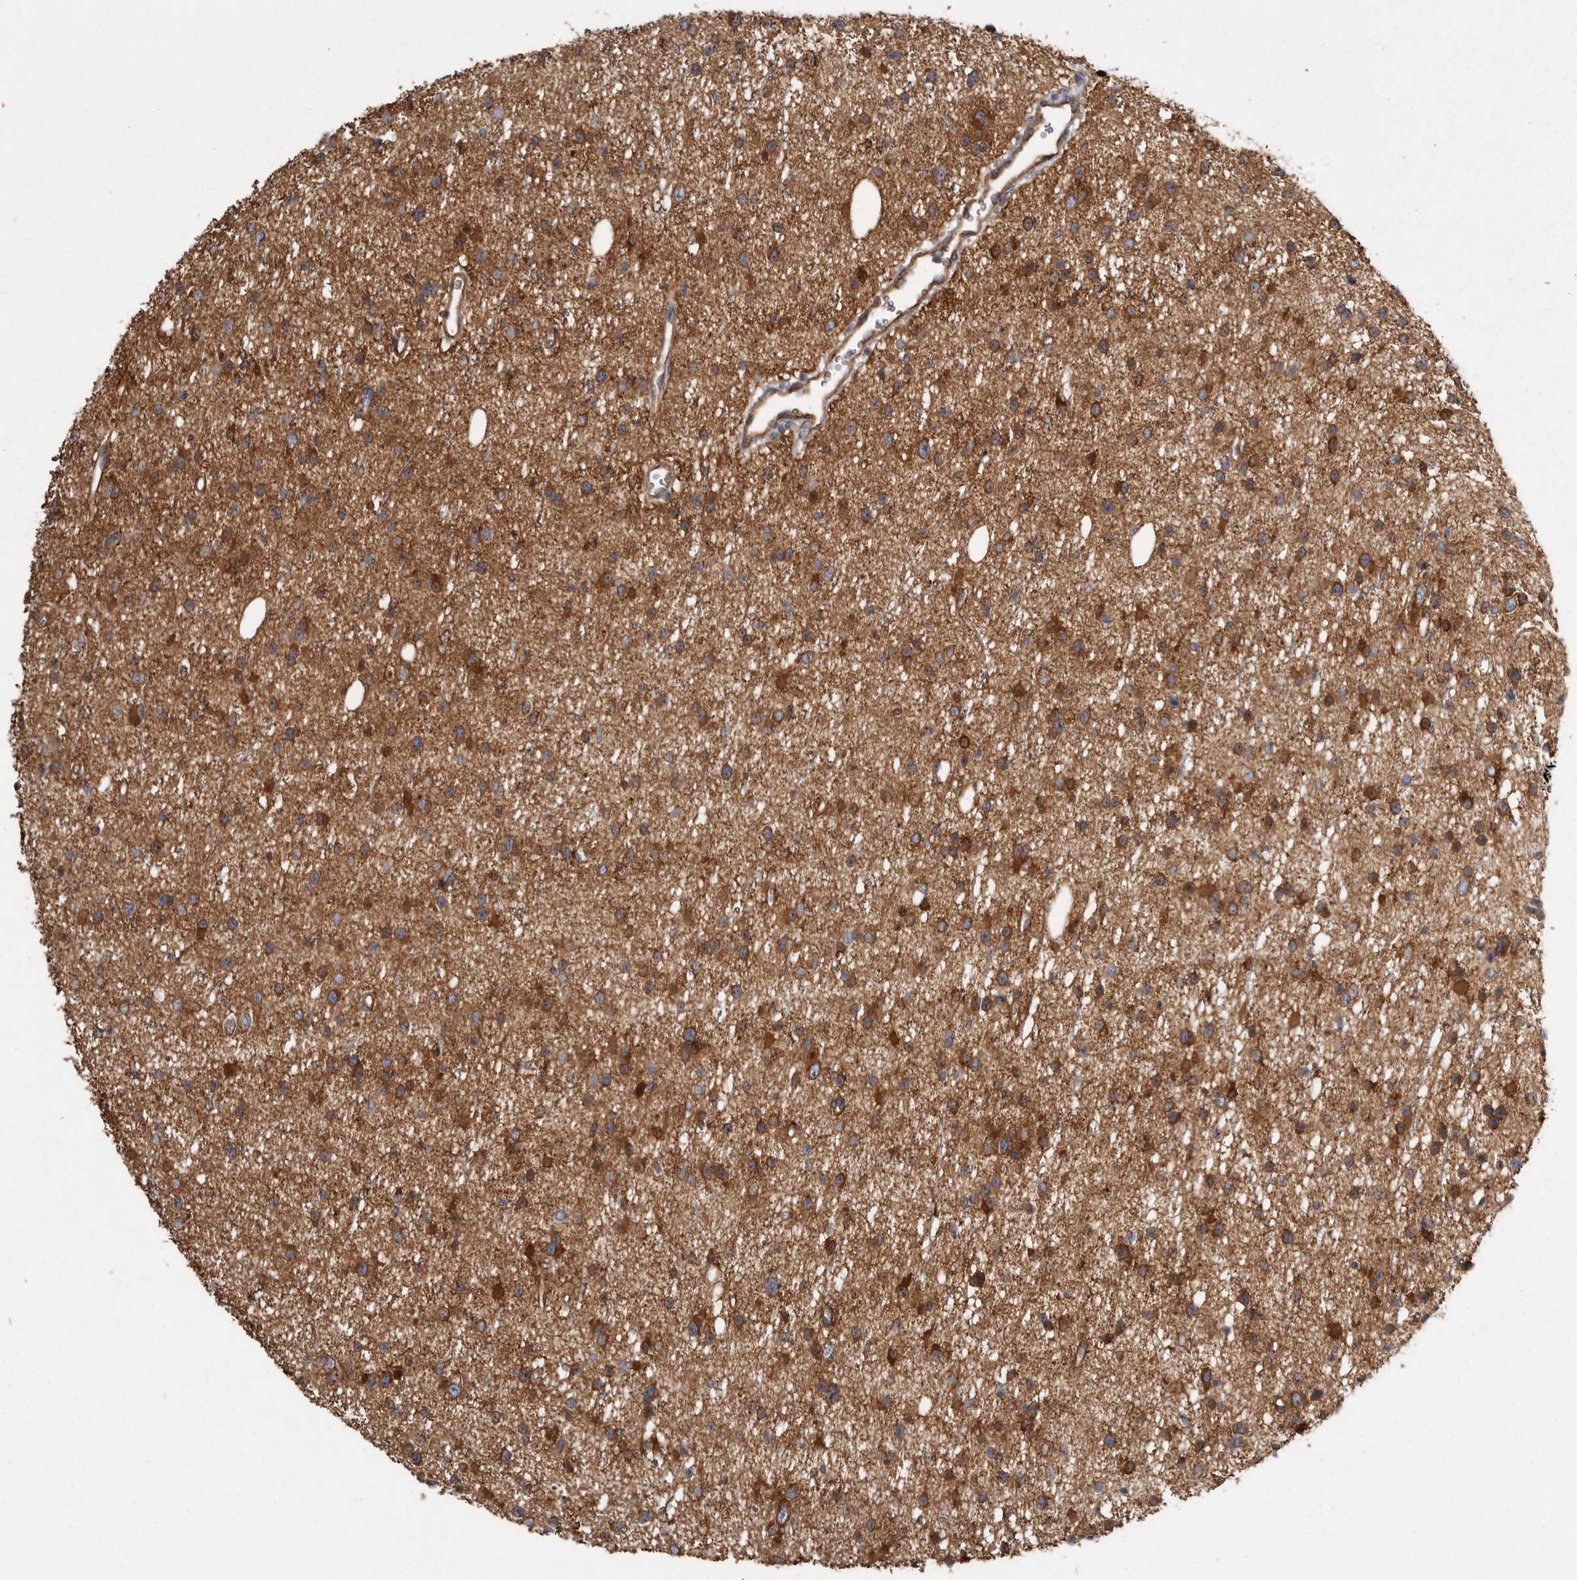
{"staining": {"intensity": "strong", "quantity": ">75%", "location": "cytoplasmic/membranous"}, "tissue": "glioma", "cell_type": "Tumor cells", "image_type": "cancer", "snomed": [{"axis": "morphology", "description": "Glioma, malignant, Low grade"}, {"axis": "topography", "description": "Cerebral cortex"}], "caption": "Glioma stained with immunohistochemistry reveals strong cytoplasmic/membranous staining in about >75% of tumor cells.", "gene": "ENAH", "patient": {"sex": "female", "age": 39}}